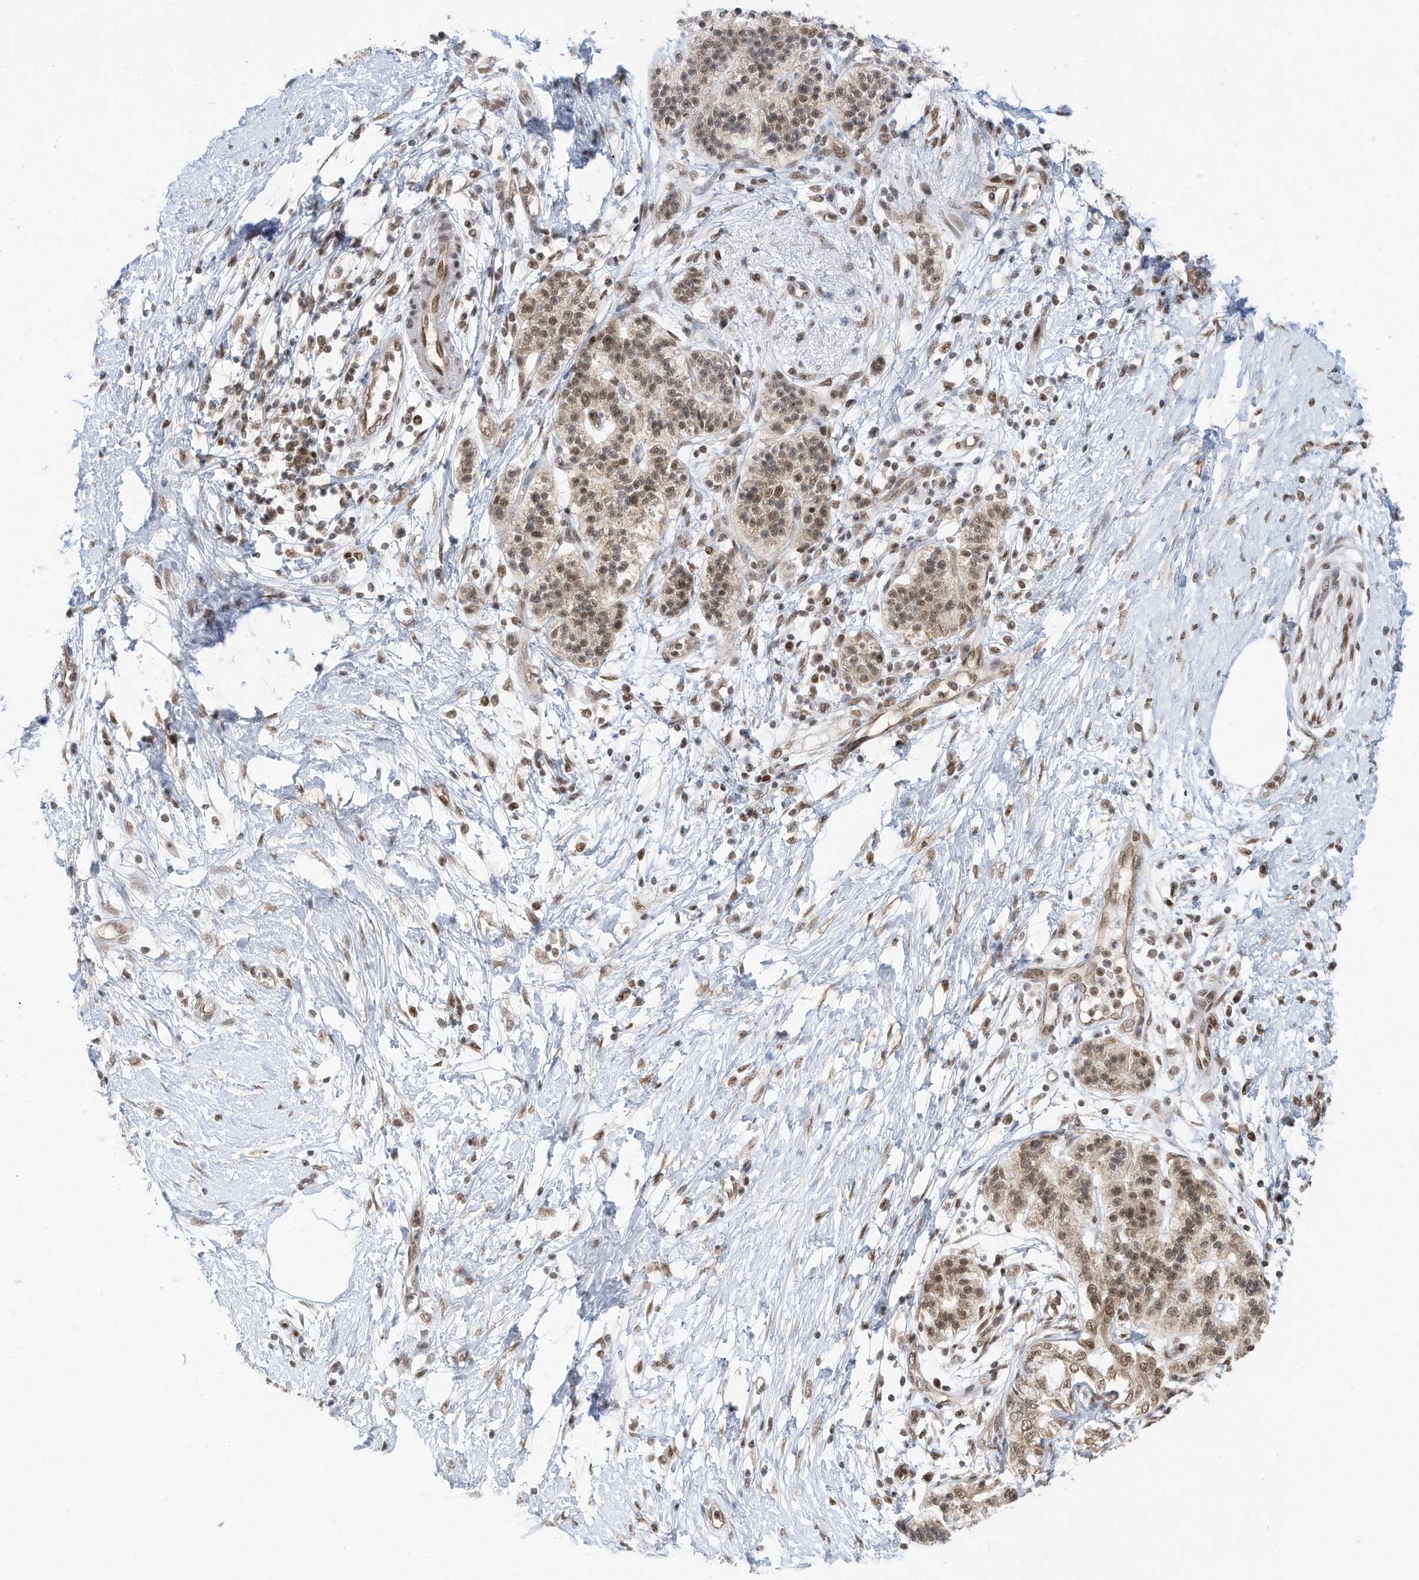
{"staining": {"intensity": "weak", "quantity": ">75%", "location": "cytoplasmic/membranous"}, "tissue": "pancreatic cancer", "cell_type": "Tumor cells", "image_type": "cancer", "snomed": [{"axis": "morphology", "description": "Adenocarcinoma, NOS"}, {"axis": "topography", "description": "Pancreas"}], "caption": "IHC (DAB (3,3'-diaminobenzidine)) staining of pancreatic cancer shows weak cytoplasmic/membranous protein staining in approximately >75% of tumor cells.", "gene": "AURKAIP1", "patient": {"sex": "male", "age": 50}}